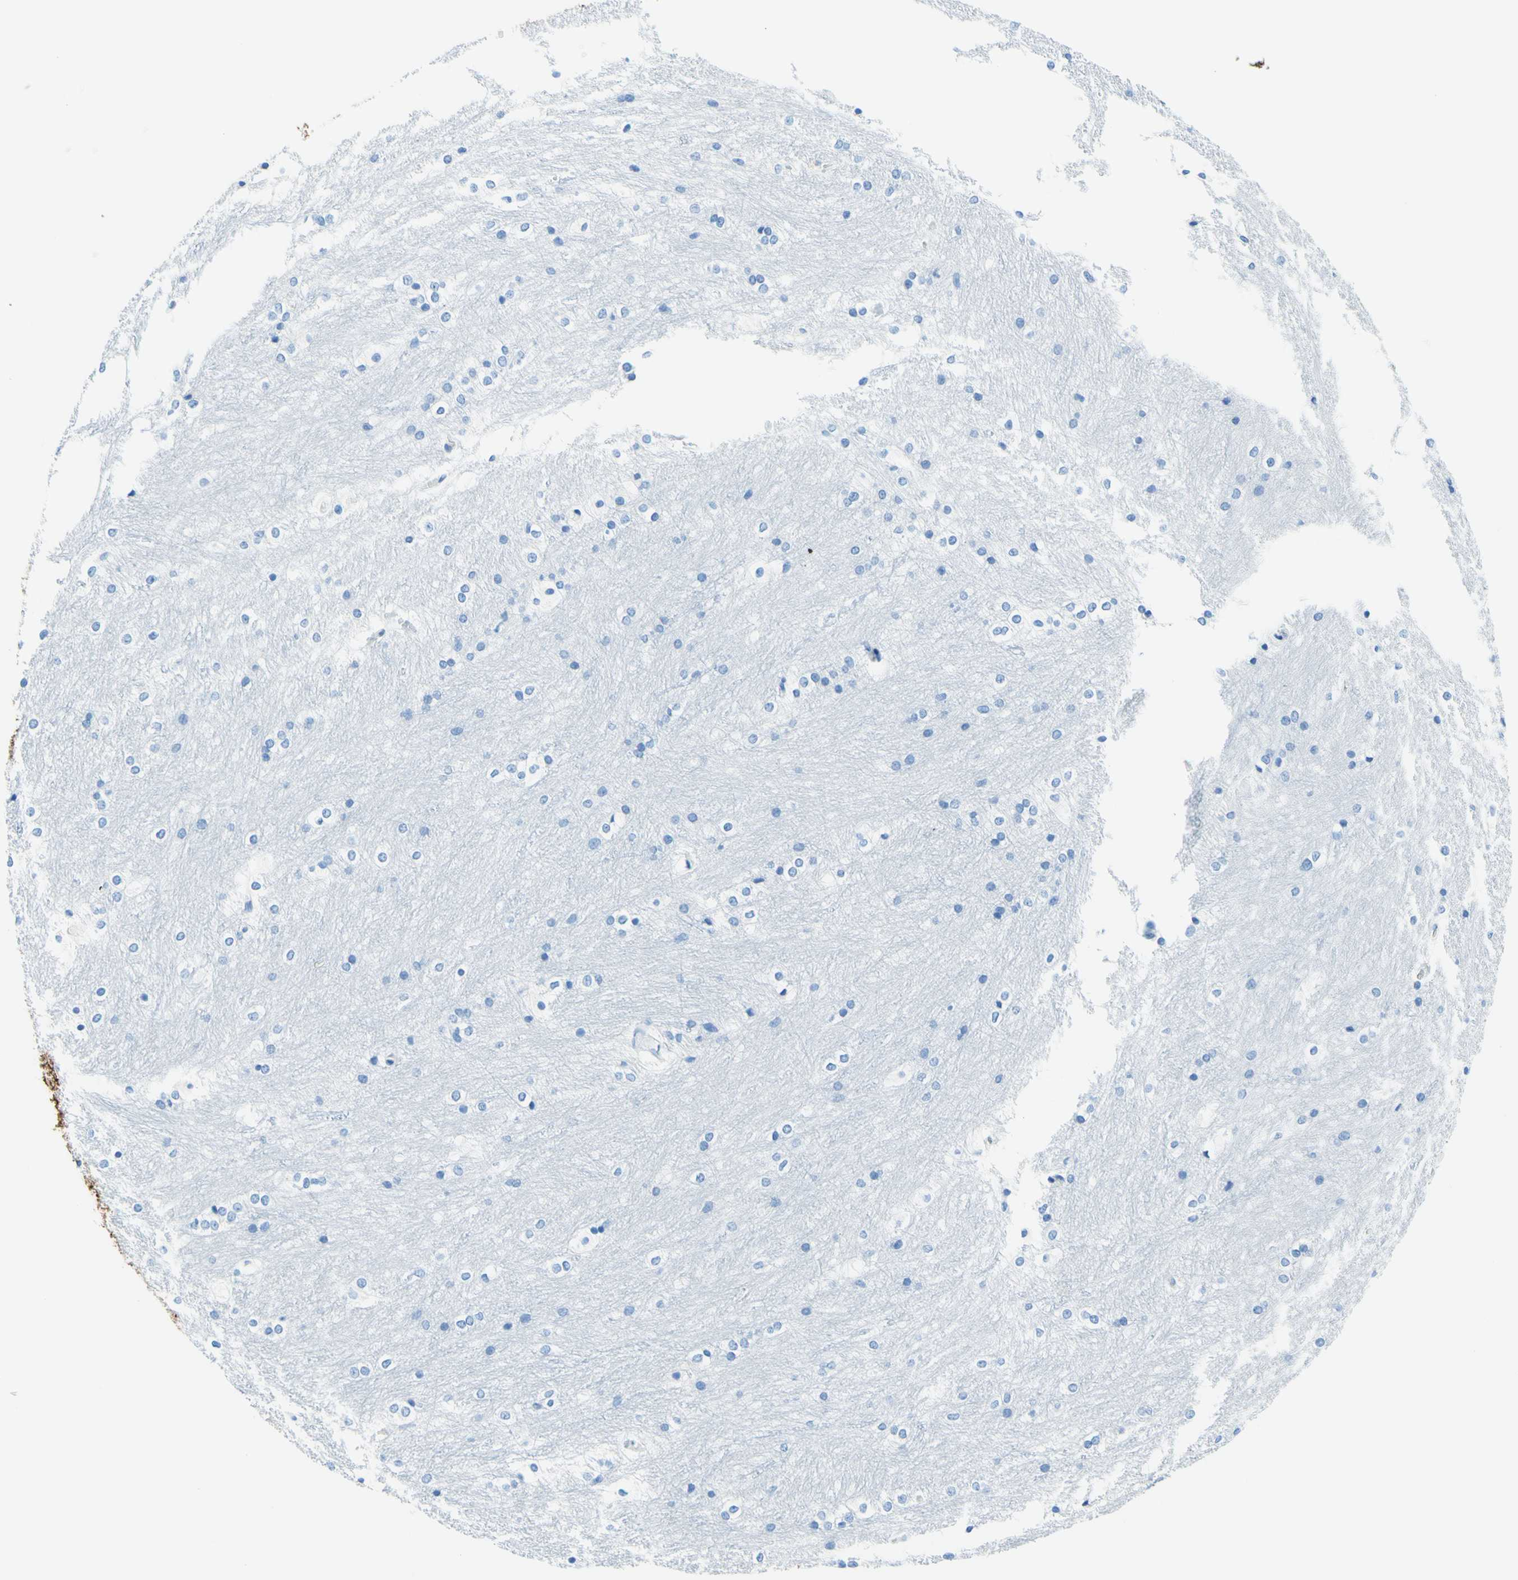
{"staining": {"intensity": "negative", "quantity": "none", "location": "none"}, "tissue": "caudate", "cell_type": "Glial cells", "image_type": "normal", "snomed": [{"axis": "morphology", "description": "Normal tissue, NOS"}, {"axis": "topography", "description": "Lateral ventricle wall"}], "caption": "Image shows no significant protein positivity in glial cells of normal caudate. (DAB immunohistochemistry (IHC) with hematoxylin counter stain).", "gene": "MFAP5", "patient": {"sex": "female", "age": 19}}